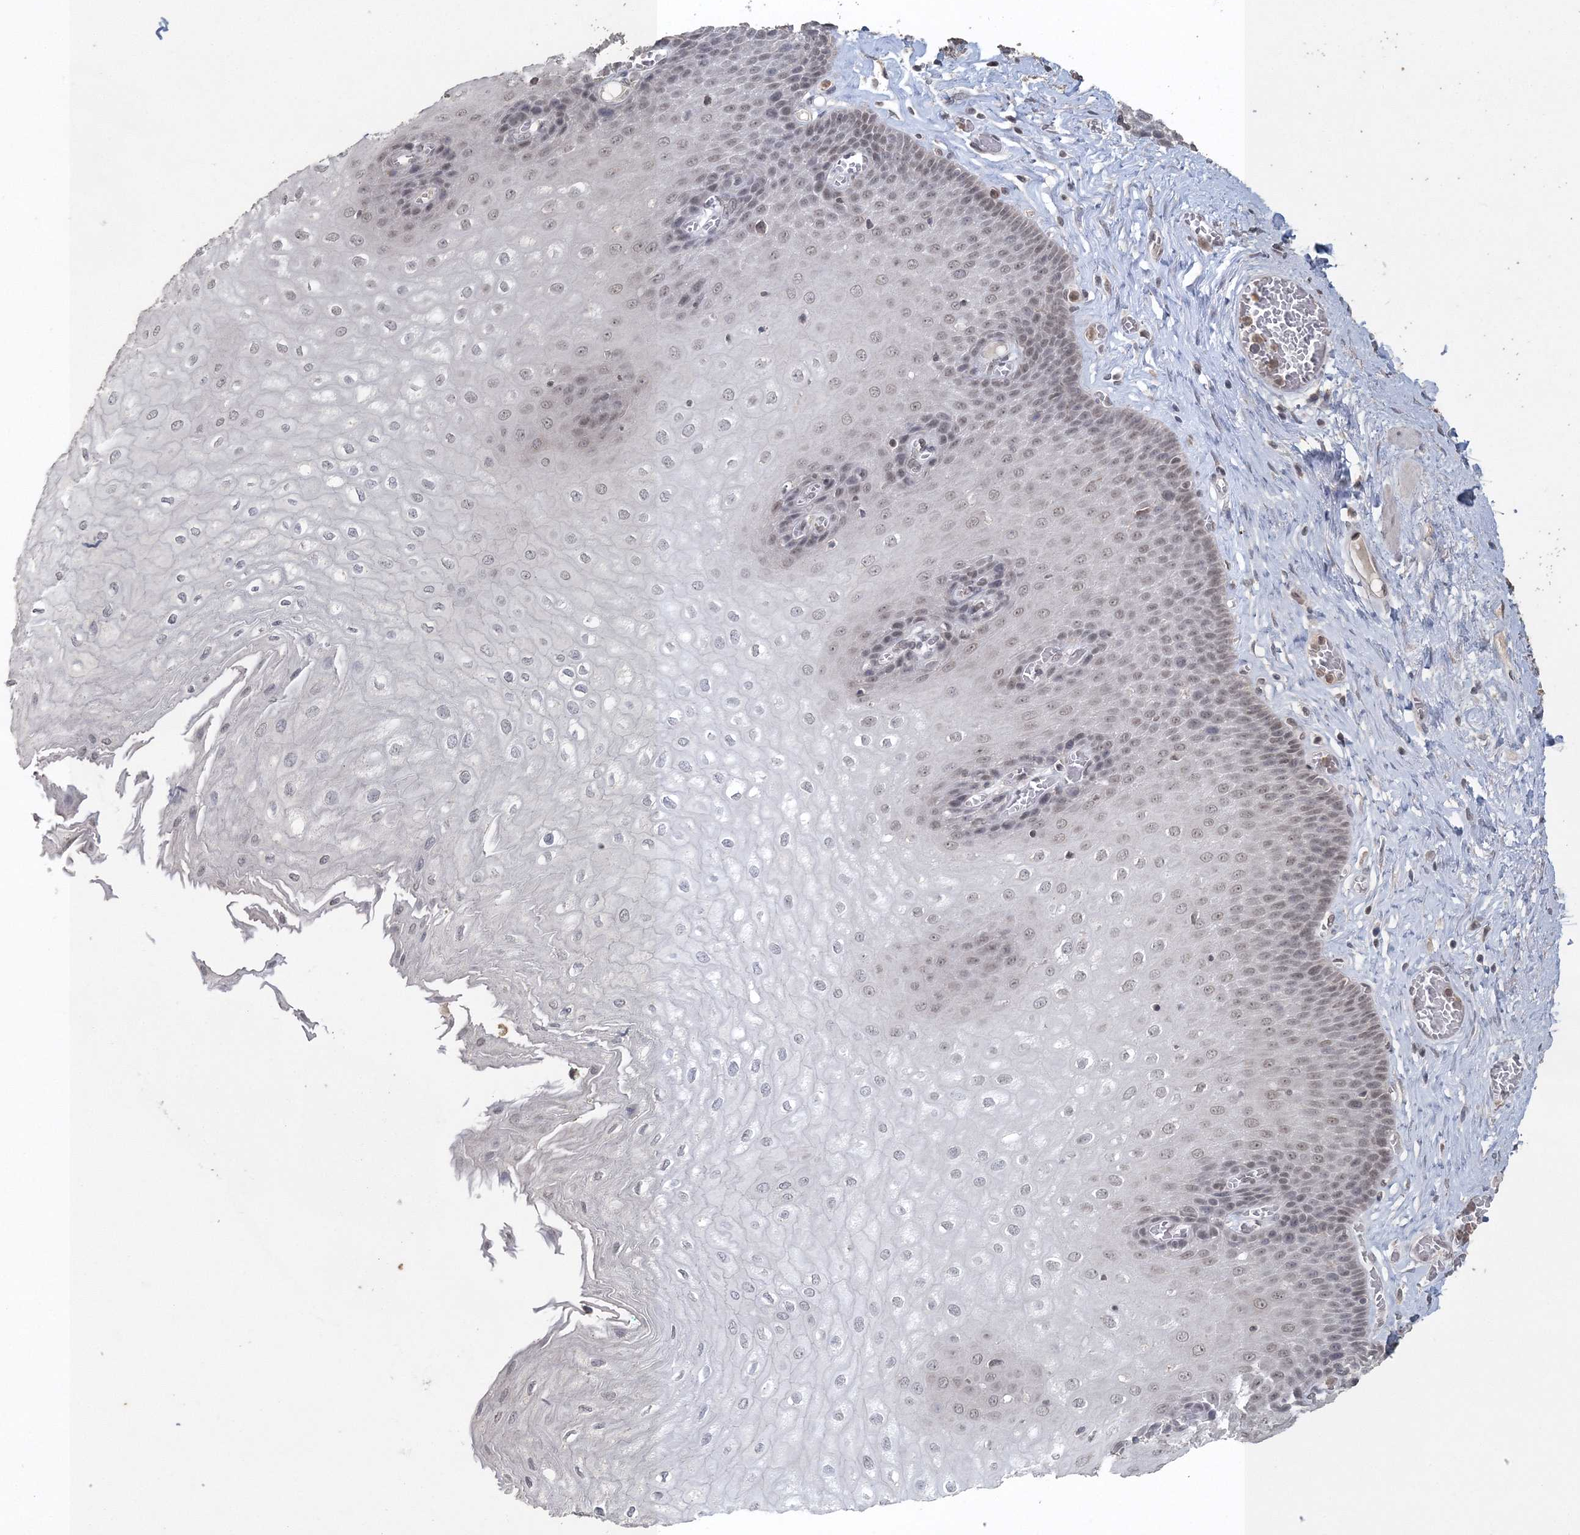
{"staining": {"intensity": "weak", "quantity": "<25%", "location": "nuclear"}, "tissue": "esophagus", "cell_type": "Squamous epithelial cells", "image_type": "normal", "snomed": [{"axis": "morphology", "description": "Normal tissue, NOS"}, {"axis": "topography", "description": "Esophagus"}], "caption": "Image shows no significant protein staining in squamous epithelial cells of benign esophagus. (Stains: DAB IHC with hematoxylin counter stain, Microscopy: brightfield microscopy at high magnification).", "gene": "UIMC1", "patient": {"sex": "male", "age": 60}}